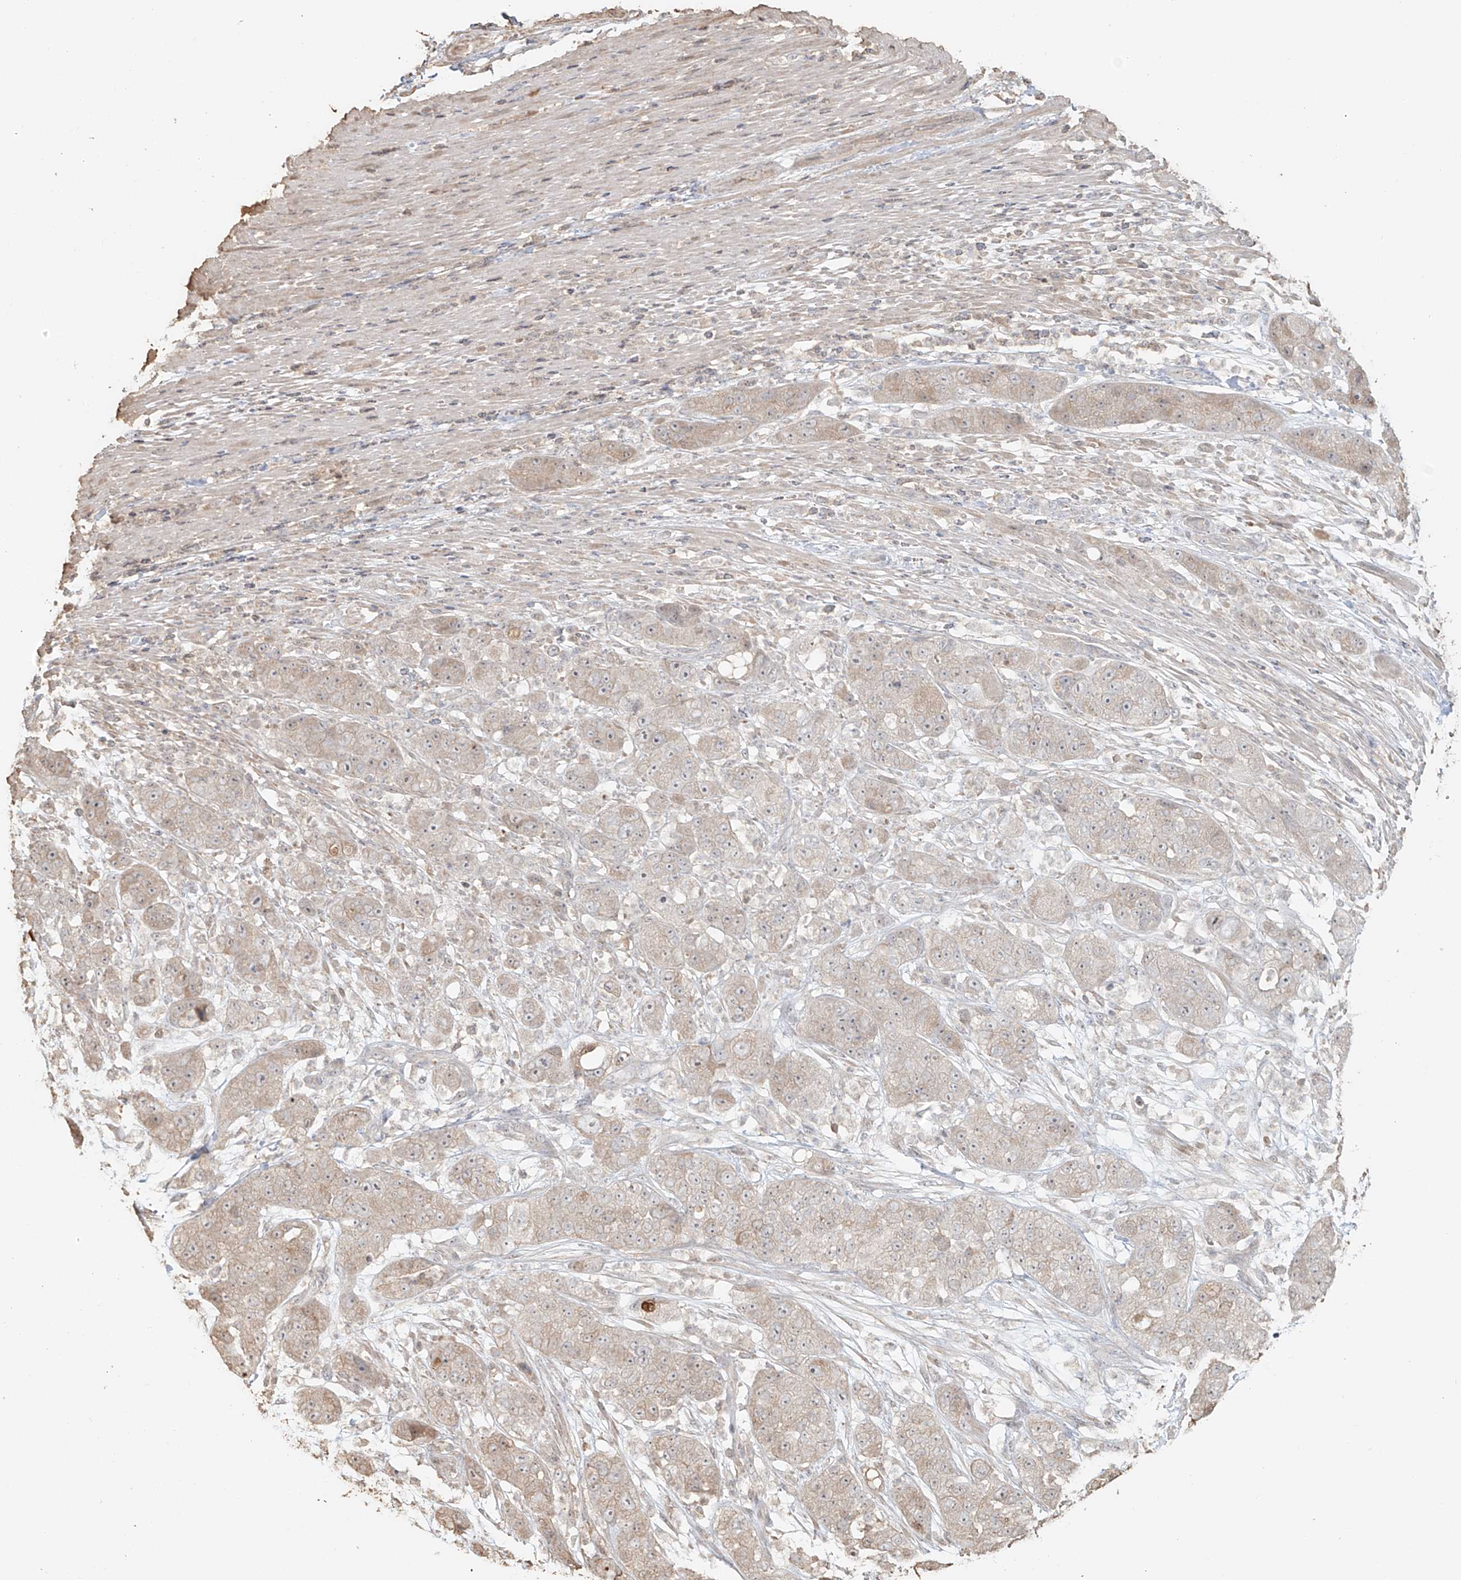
{"staining": {"intensity": "moderate", "quantity": "<25%", "location": "cytoplasmic/membranous"}, "tissue": "pancreatic cancer", "cell_type": "Tumor cells", "image_type": "cancer", "snomed": [{"axis": "morphology", "description": "Adenocarcinoma, NOS"}, {"axis": "topography", "description": "Pancreas"}], "caption": "Protein analysis of pancreatic cancer (adenocarcinoma) tissue demonstrates moderate cytoplasmic/membranous staining in approximately <25% of tumor cells.", "gene": "NPHS1", "patient": {"sex": "female", "age": 78}}